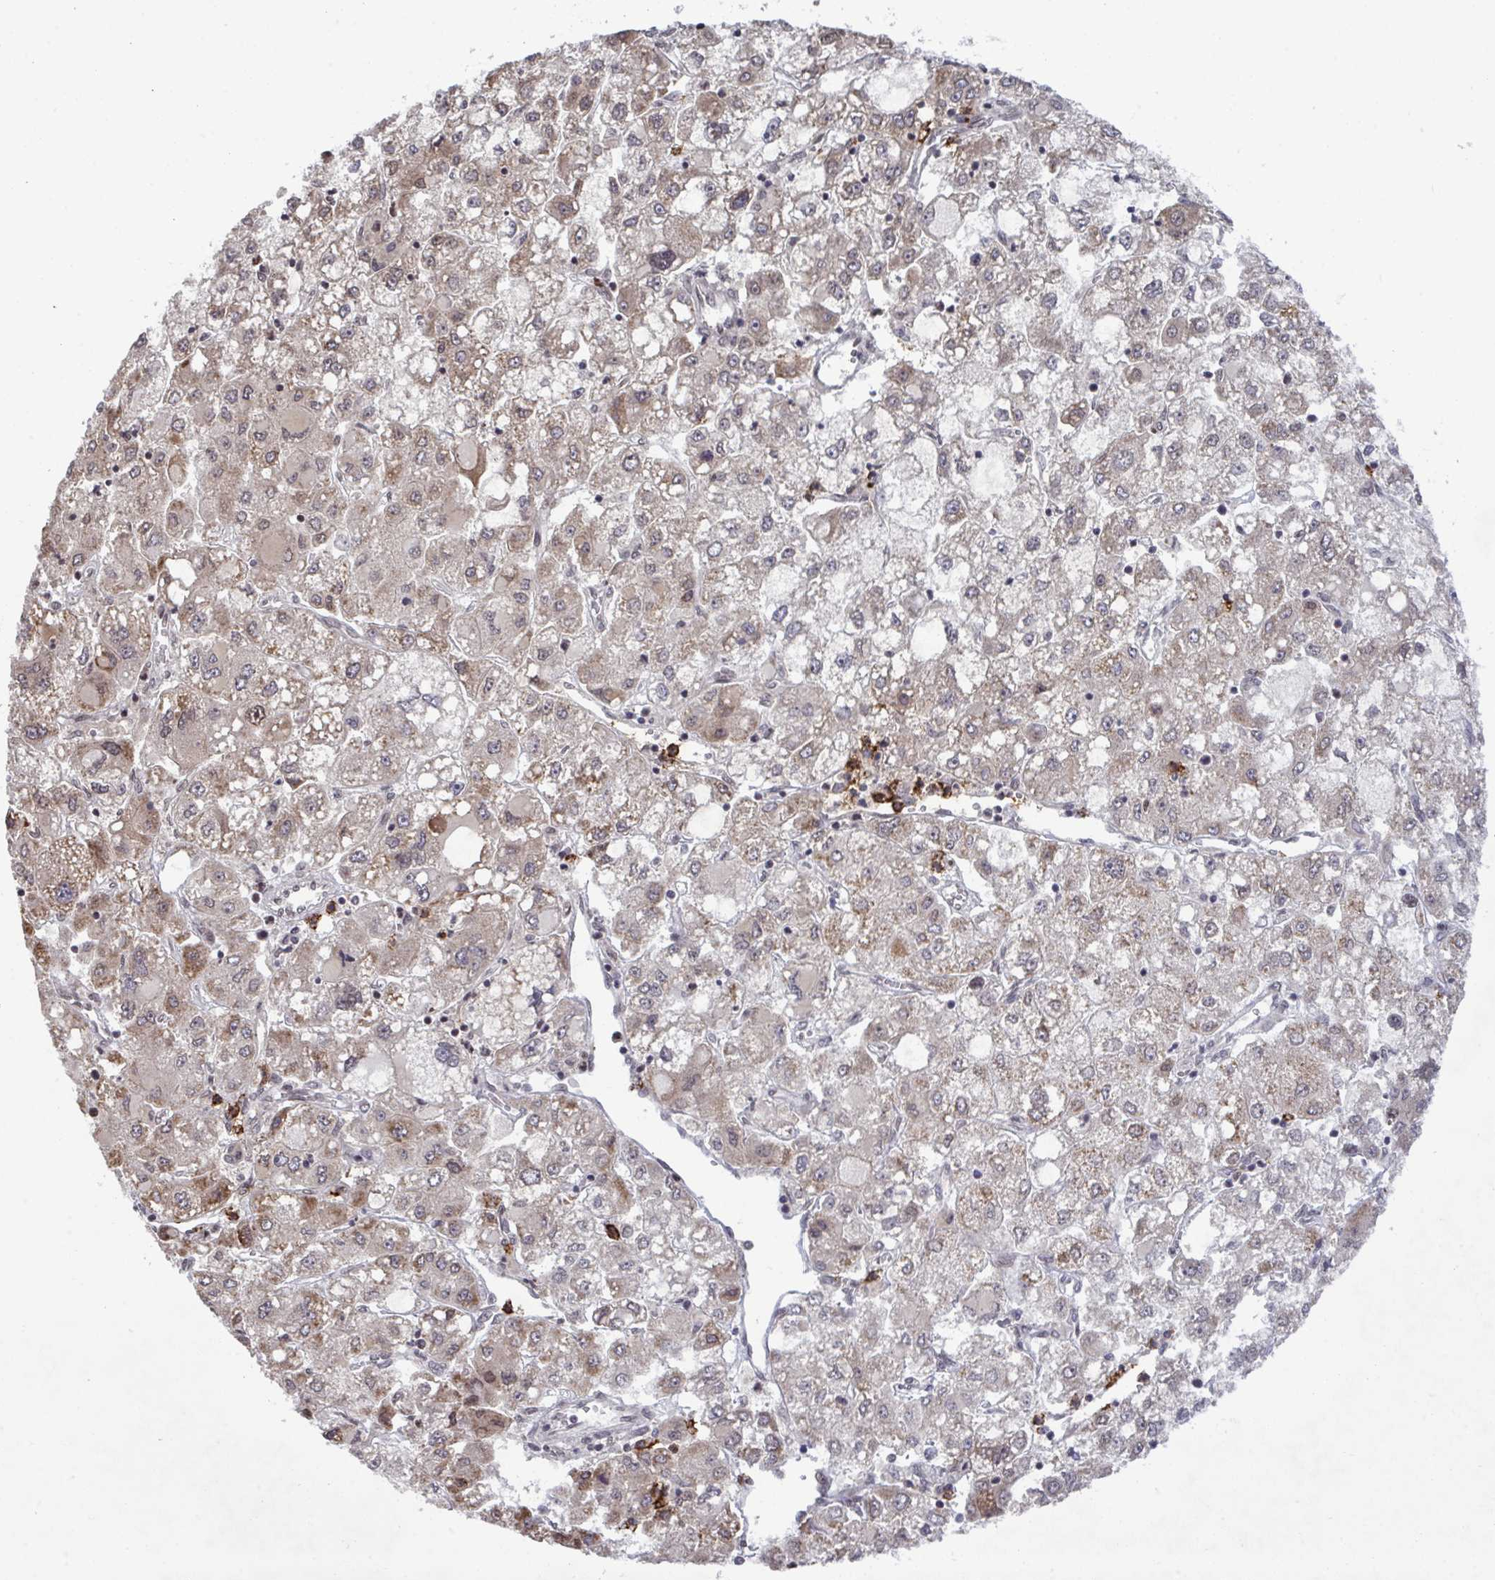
{"staining": {"intensity": "weak", "quantity": "<25%", "location": "cytoplasmic/membranous"}, "tissue": "liver cancer", "cell_type": "Tumor cells", "image_type": "cancer", "snomed": [{"axis": "morphology", "description": "Carcinoma, Hepatocellular, NOS"}, {"axis": "topography", "description": "Liver"}], "caption": "A micrograph of human liver cancer (hepatocellular carcinoma) is negative for staining in tumor cells. Brightfield microscopy of IHC stained with DAB (3,3'-diaminobenzidine) (brown) and hematoxylin (blue), captured at high magnification.", "gene": "UXT", "patient": {"sex": "male", "age": 40}}